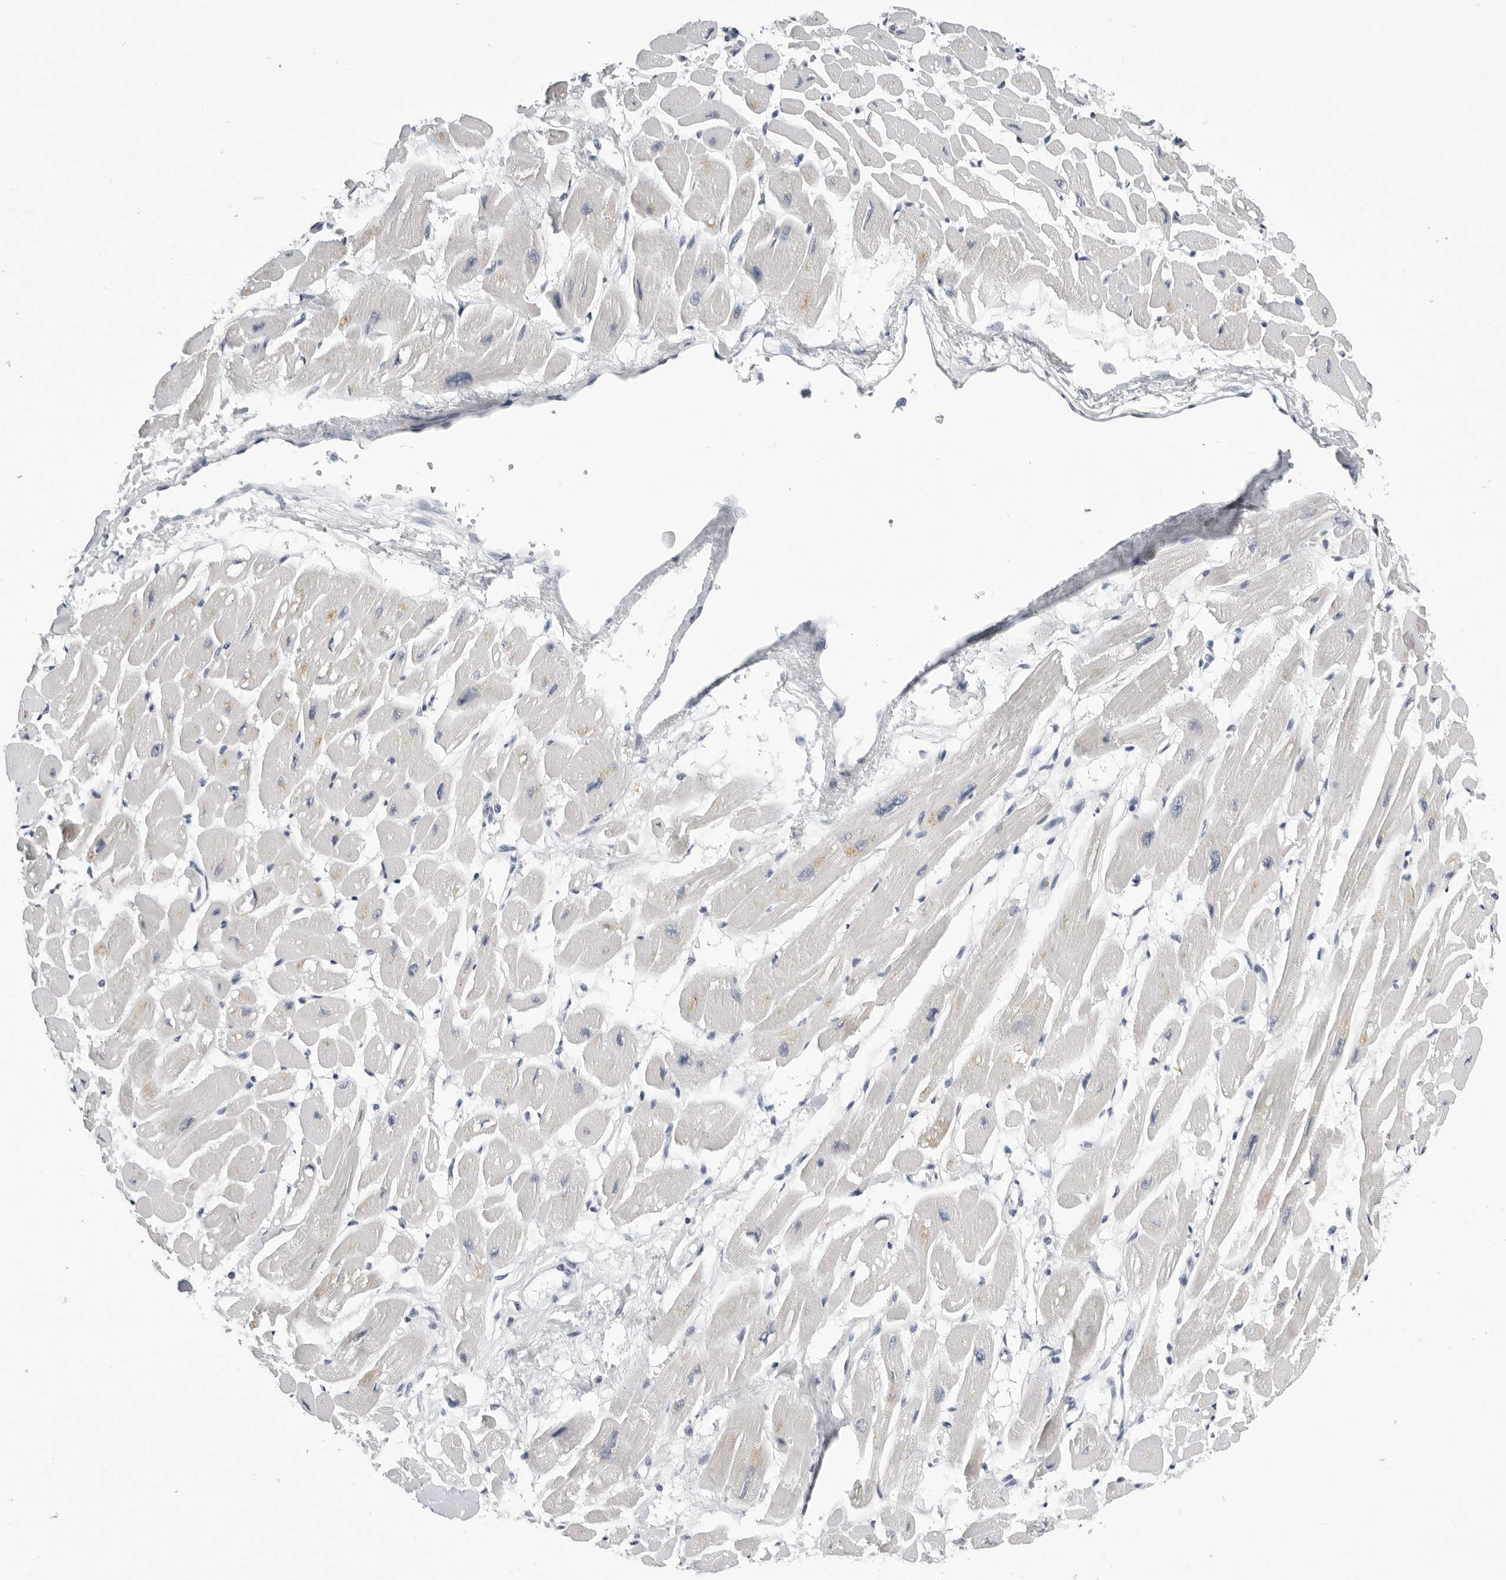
{"staining": {"intensity": "negative", "quantity": "none", "location": "none"}, "tissue": "heart muscle", "cell_type": "Cardiomyocytes", "image_type": "normal", "snomed": [{"axis": "morphology", "description": "Normal tissue, NOS"}, {"axis": "topography", "description": "Heart"}], "caption": "Cardiomyocytes show no significant protein positivity in normal heart muscle.", "gene": "ZNF502", "patient": {"sex": "female", "age": 54}}